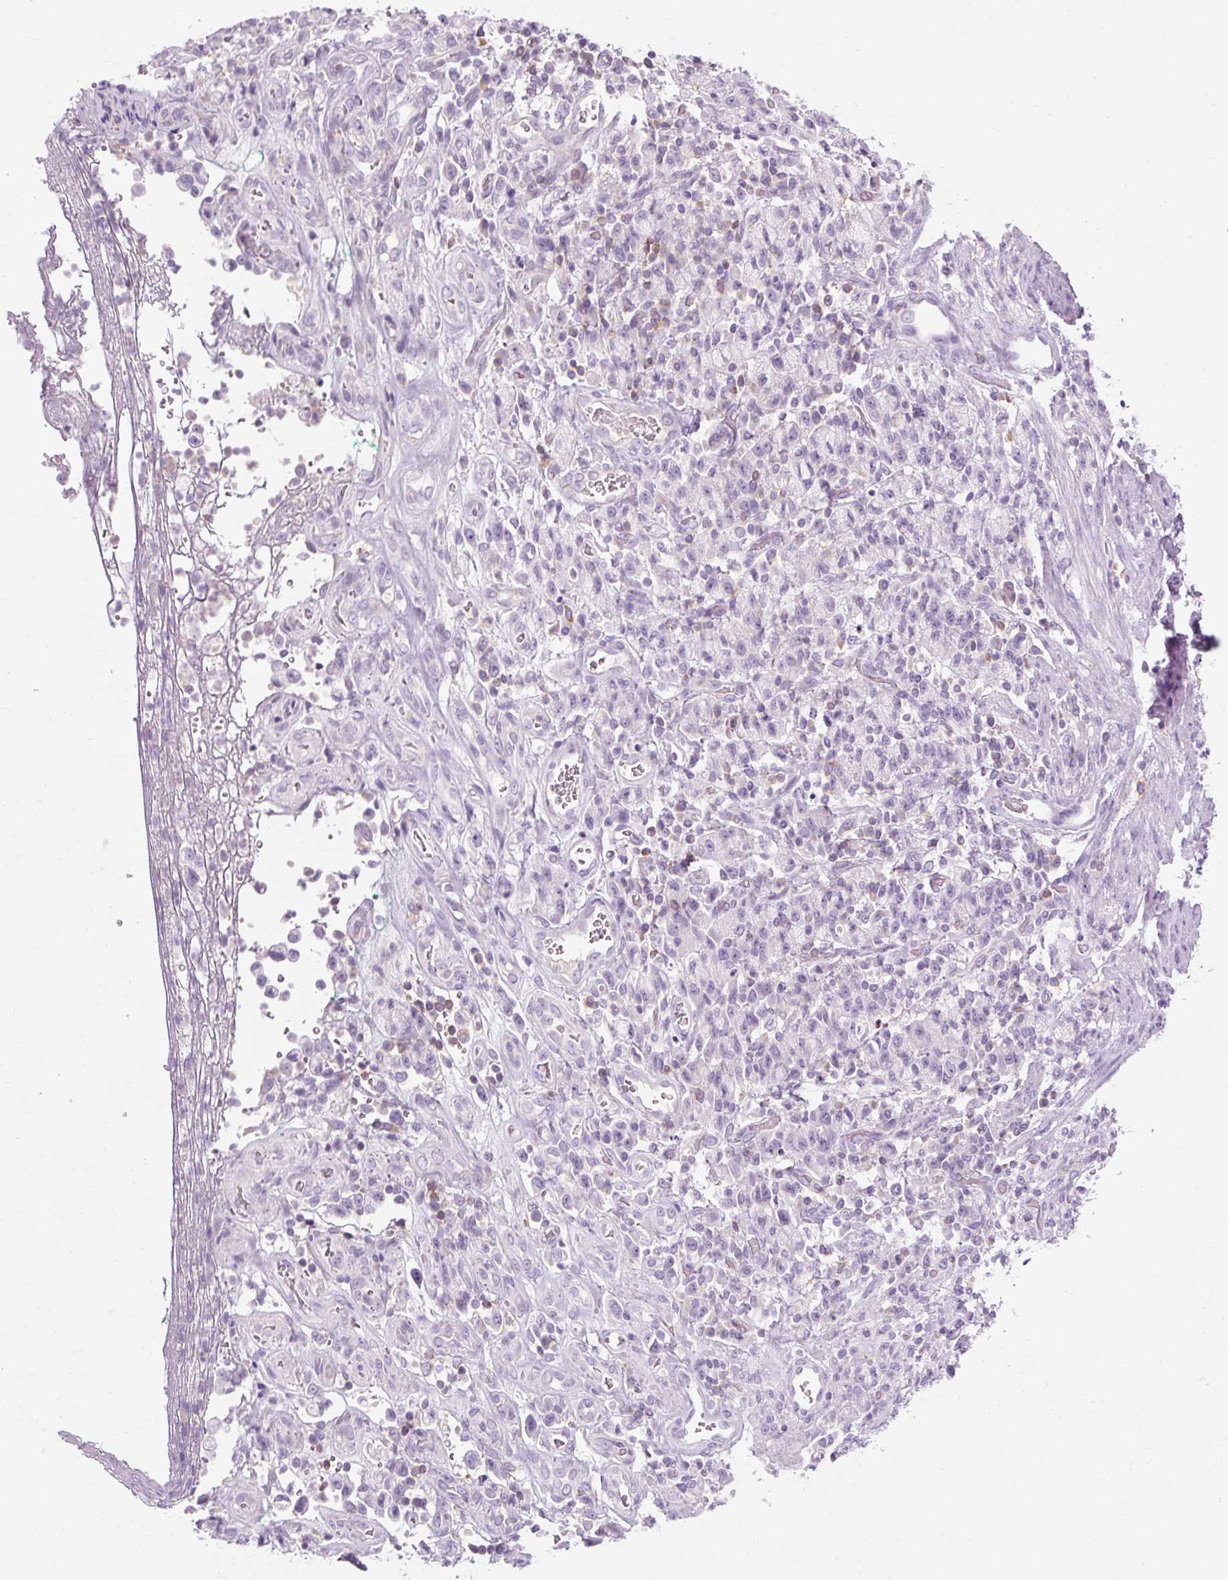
{"staining": {"intensity": "negative", "quantity": "none", "location": "none"}, "tissue": "stomach cancer", "cell_type": "Tumor cells", "image_type": "cancer", "snomed": [{"axis": "morphology", "description": "Adenocarcinoma, NOS"}, {"axis": "topography", "description": "Stomach"}], "caption": "The image displays no staining of tumor cells in stomach cancer (adenocarcinoma). Brightfield microscopy of immunohistochemistry stained with DAB (3,3'-diaminobenzidine) (brown) and hematoxylin (blue), captured at high magnification.", "gene": "TIGD2", "patient": {"sex": "male", "age": 77}}